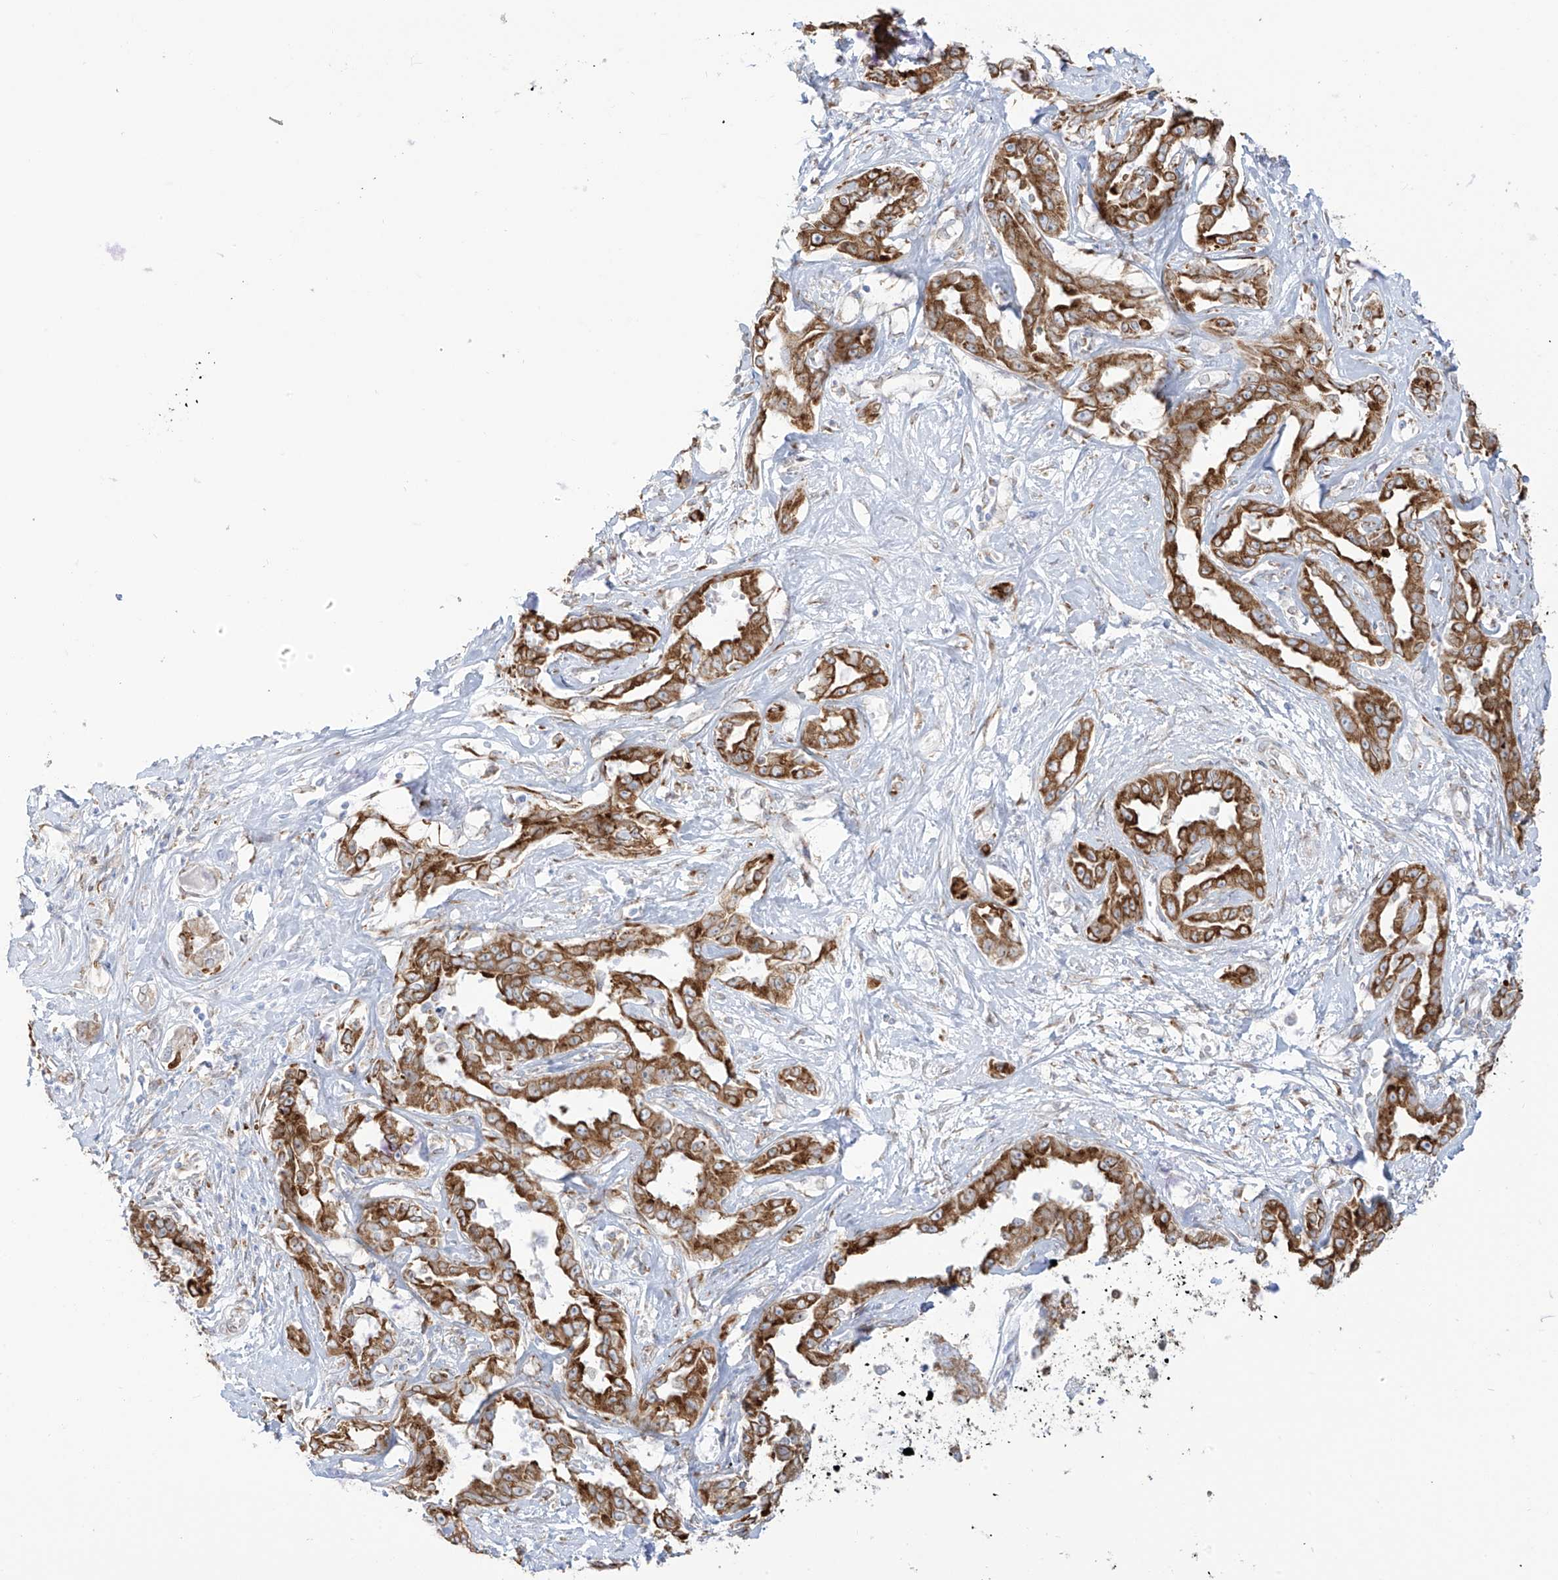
{"staining": {"intensity": "strong", "quantity": ">75%", "location": "cytoplasmic/membranous"}, "tissue": "liver cancer", "cell_type": "Tumor cells", "image_type": "cancer", "snomed": [{"axis": "morphology", "description": "Cholangiocarcinoma"}, {"axis": "topography", "description": "Liver"}], "caption": "Human liver cancer stained with a brown dye exhibits strong cytoplasmic/membranous positive staining in about >75% of tumor cells.", "gene": "LRRC59", "patient": {"sex": "male", "age": 59}}